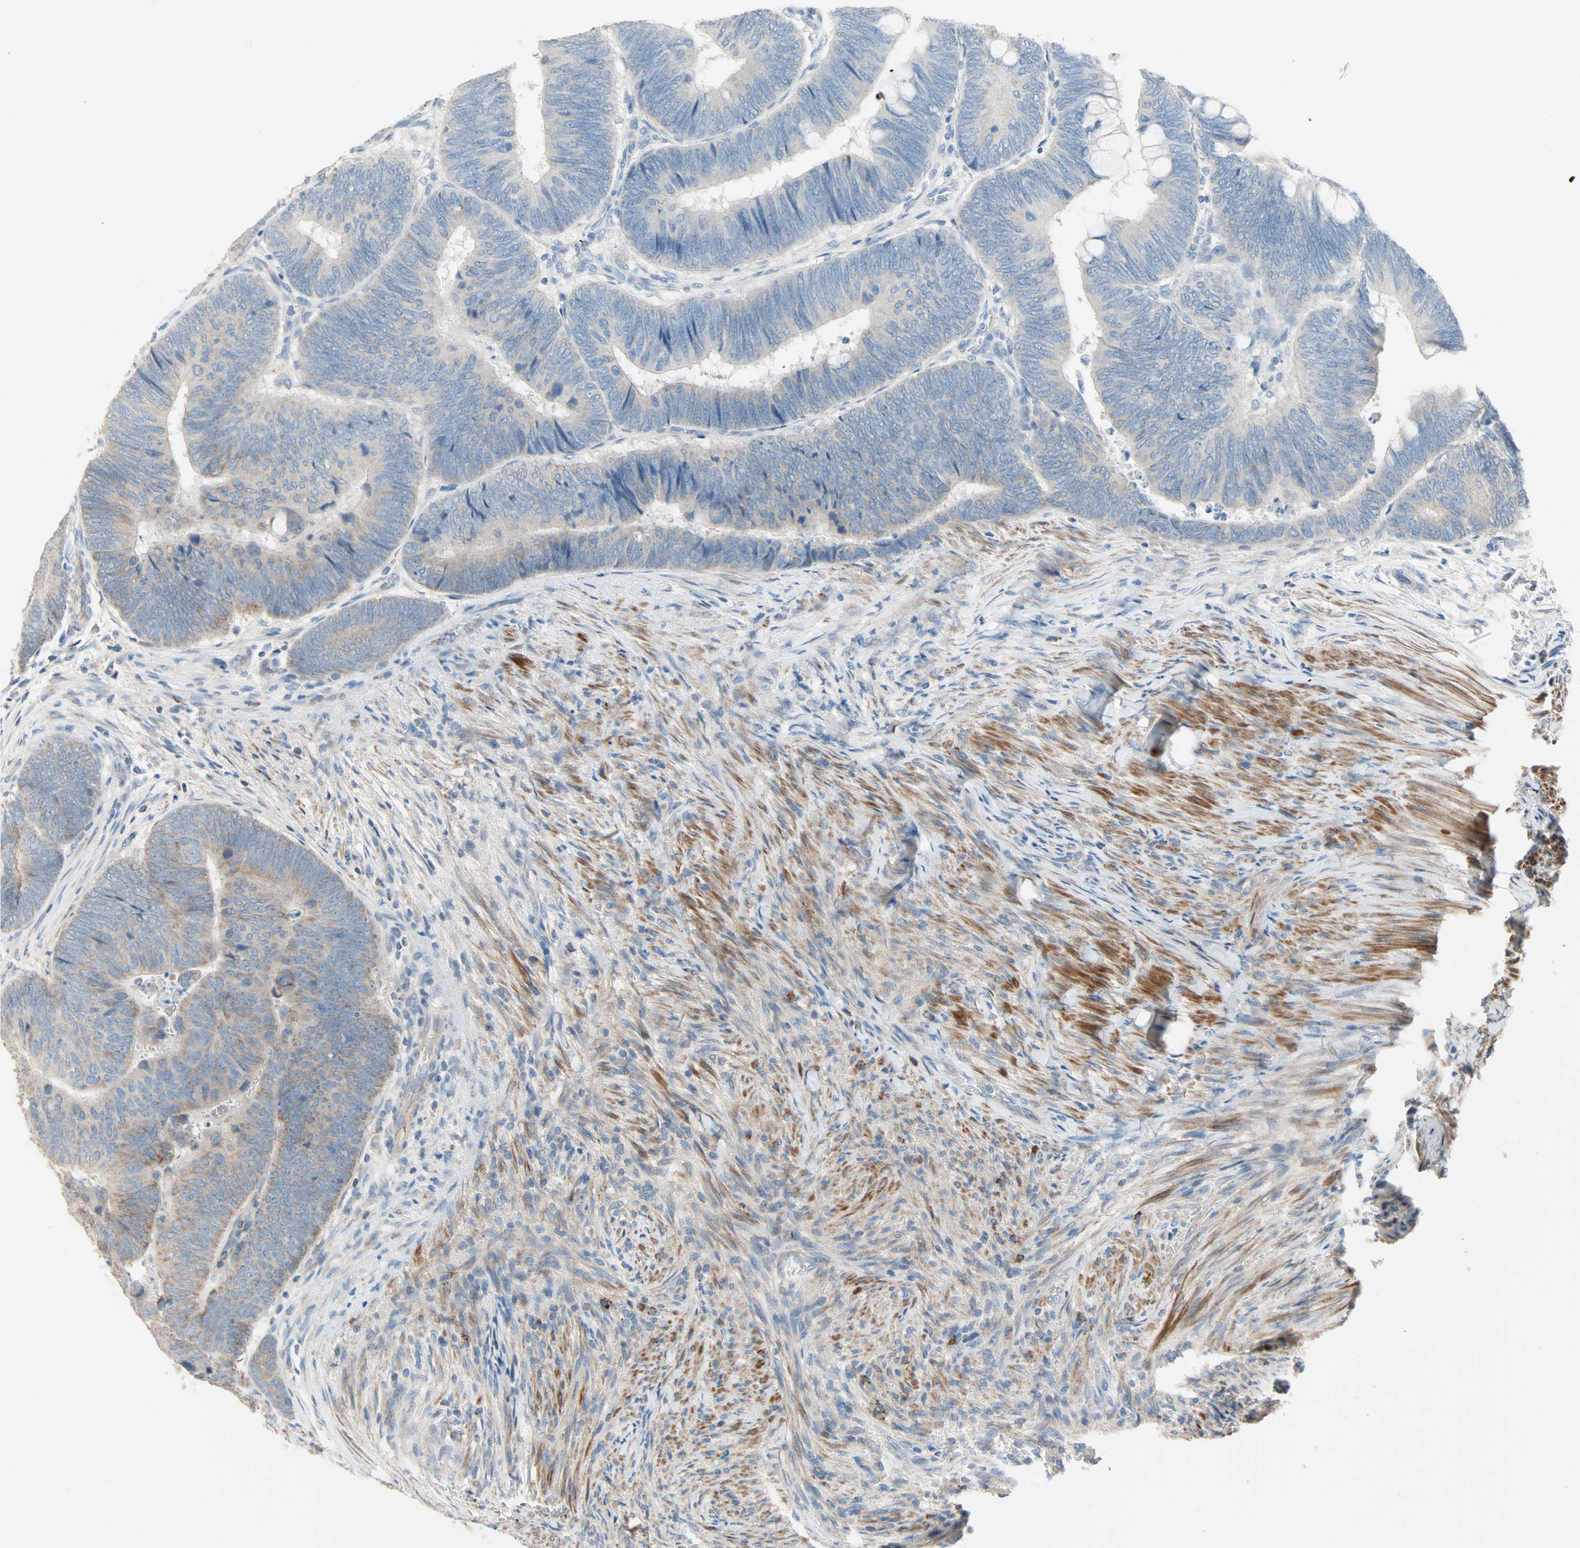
{"staining": {"intensity": "weak", "quantity": "<25%", "location": "cytoplasmic/membranous"}, "tissue": "colorectal cancer", "cell_type": "Tumor cells", "image_type": "cancer", "snomed": [{"axis": "morphology", "description": "Normal tissue, NOS"}, {"axis": "morphology", "description": "Adenocarcinoma, NOS"}, {"axis": "topography", "description": "Rectum"}, {"axis": "topography", "description": "Peripheral nerve tissue"}], "caption": "This is a image of immunohistochemistry (IHC) staining of colorectal cancer, which shows no staining in tumor cells. The staining was performed using DAB to visualize the protein expression in brown, while the nuclei were stained in blue with hematoxylin (Magnification: 20x).", "gene": "ACVRL1", "patient": {"sex": "male", "age": 92}}